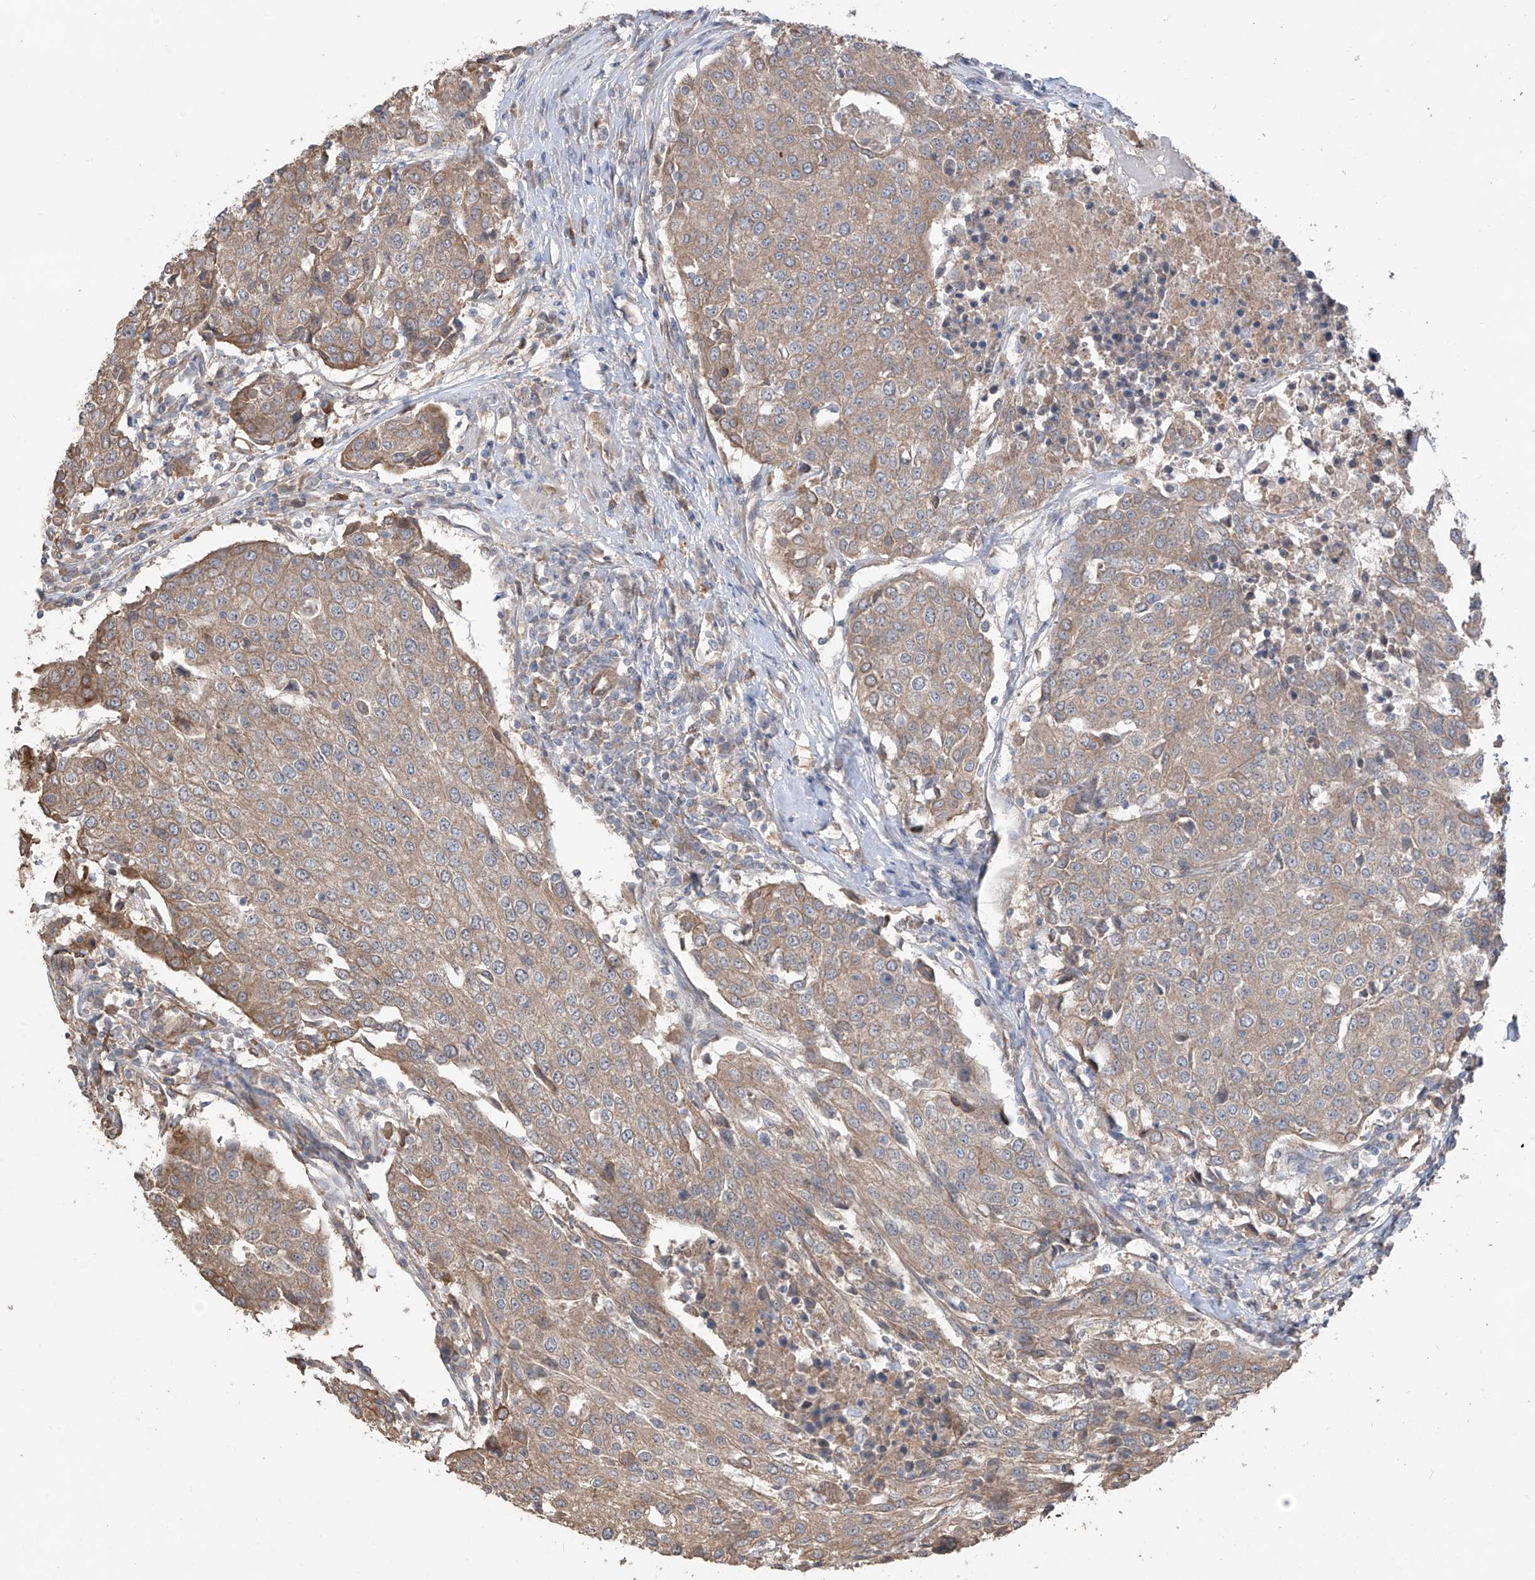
{"staining": {"intensity": "moderate", "quantity": "25%-75%", "location": "cytoplasmic/membranous"}, "tissue": "urothelial cancer", "cell_type": "Tumor cells", "image_type": "cancer", "snomed": [{"axis": "morphology", "description": "Urothelial carcinoma, High grade"}, {"axis": "topography", "description": "Urinary bladder"}], "caption": "A high-resolution image shows immunohistochemistry staining of urothelial cancer, which displays moderate cytoplasmic/membranous positivity in about 25%-75% of tumor cells. (Stains: DAB in brown, nuclei in blue, Microscopy: brightfield microscopy at high magnification).", "gene": "AGBL5", "patient": {"sex": "female", "age": 85}}